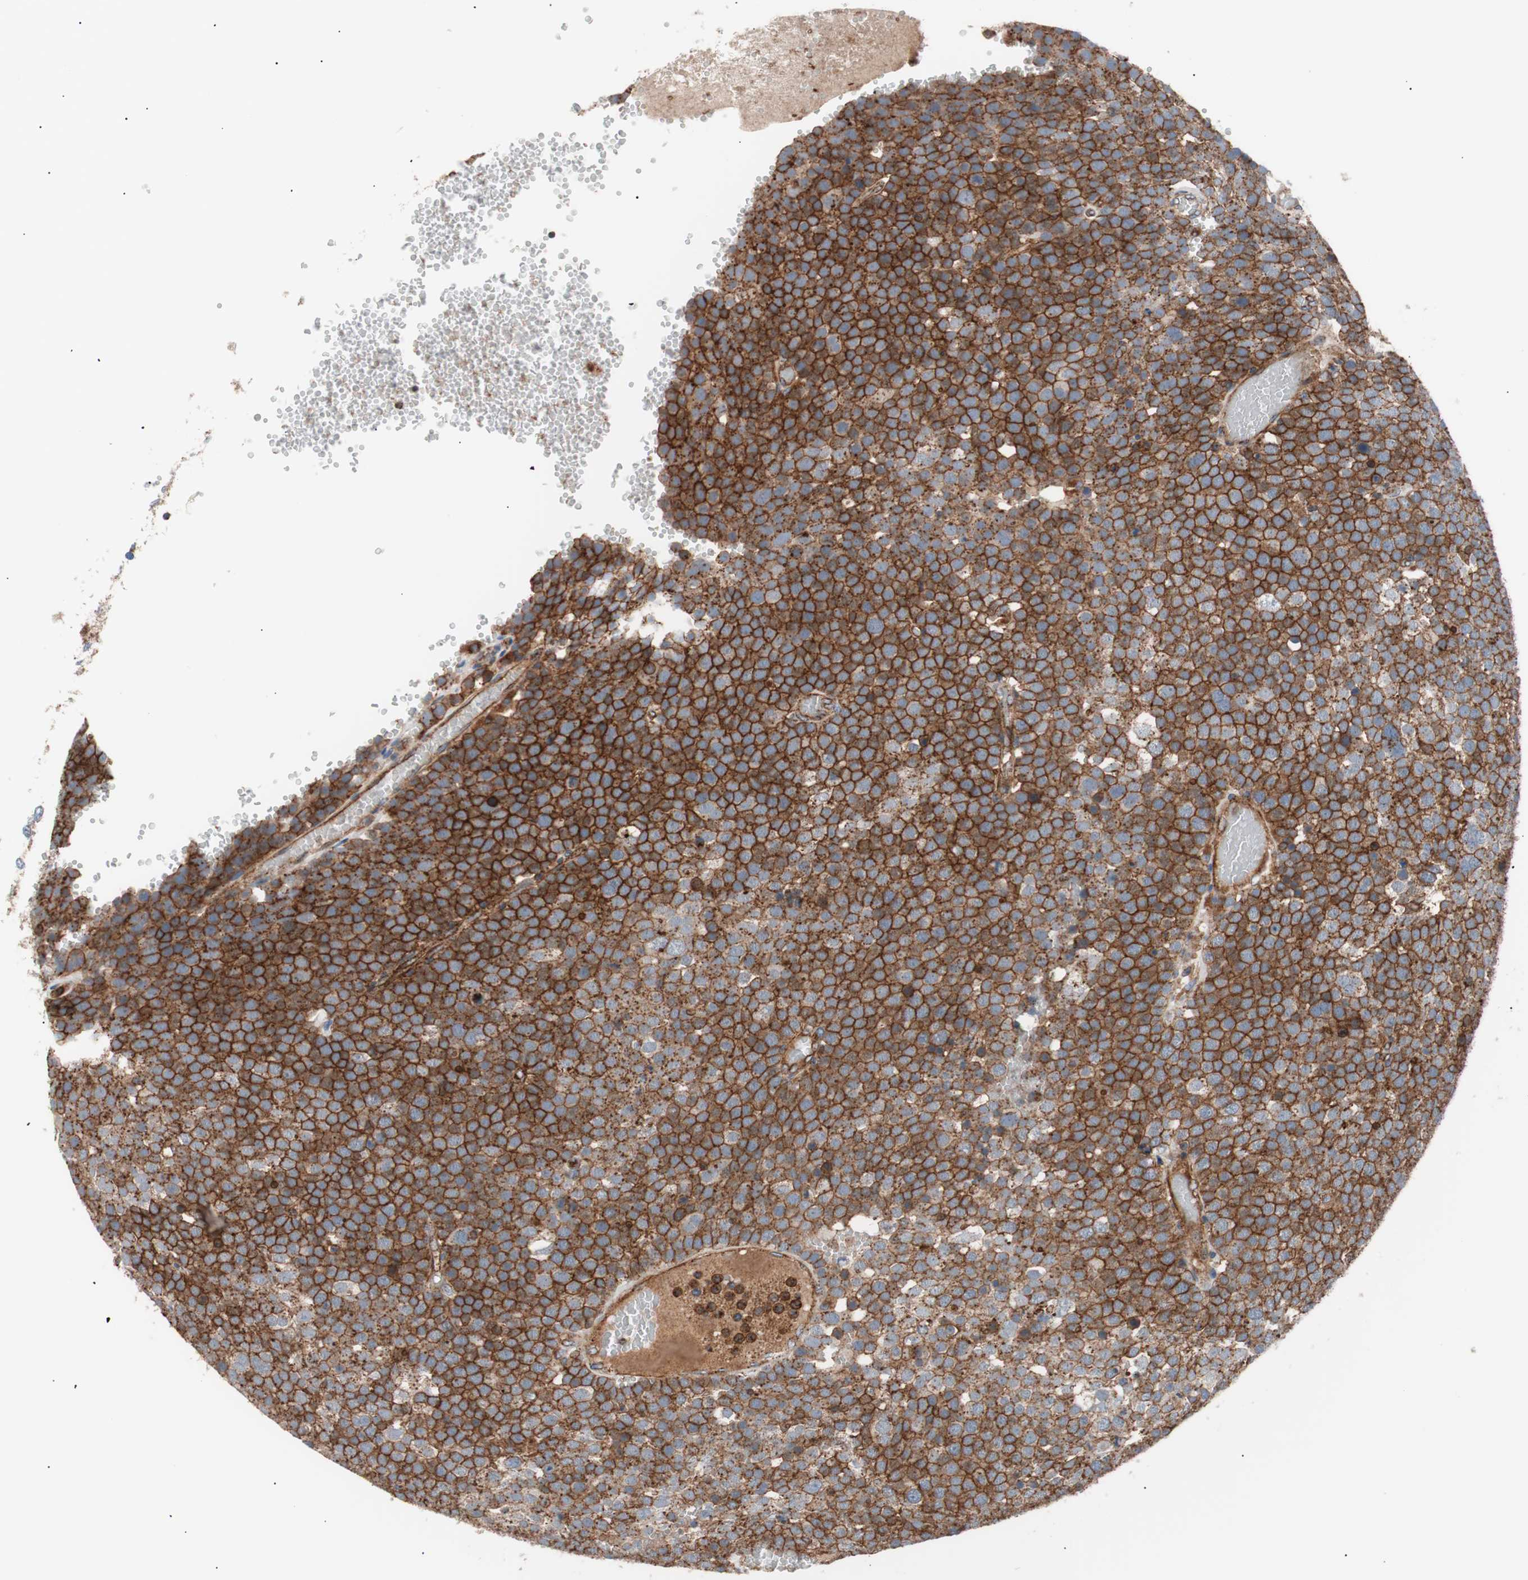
{"staining": {"intensity": "strong", "quantity": ">75%", "location": "cytoplasmic/membranous"}, "tissue": "testis cancer", "cell_type": "Tumor cells", "image_type": "cancer", "snomed": [{"axis": "morphology", "description": "Seminoma, NOS"}, {"axis": "topography", "description": "Testis"}], "caption": "Testis cancer stained with a protein marker demonstrates strong staining in tumor cells.", "gene": "FLOT2", "patient": {"sex": "male", "age": 71}}